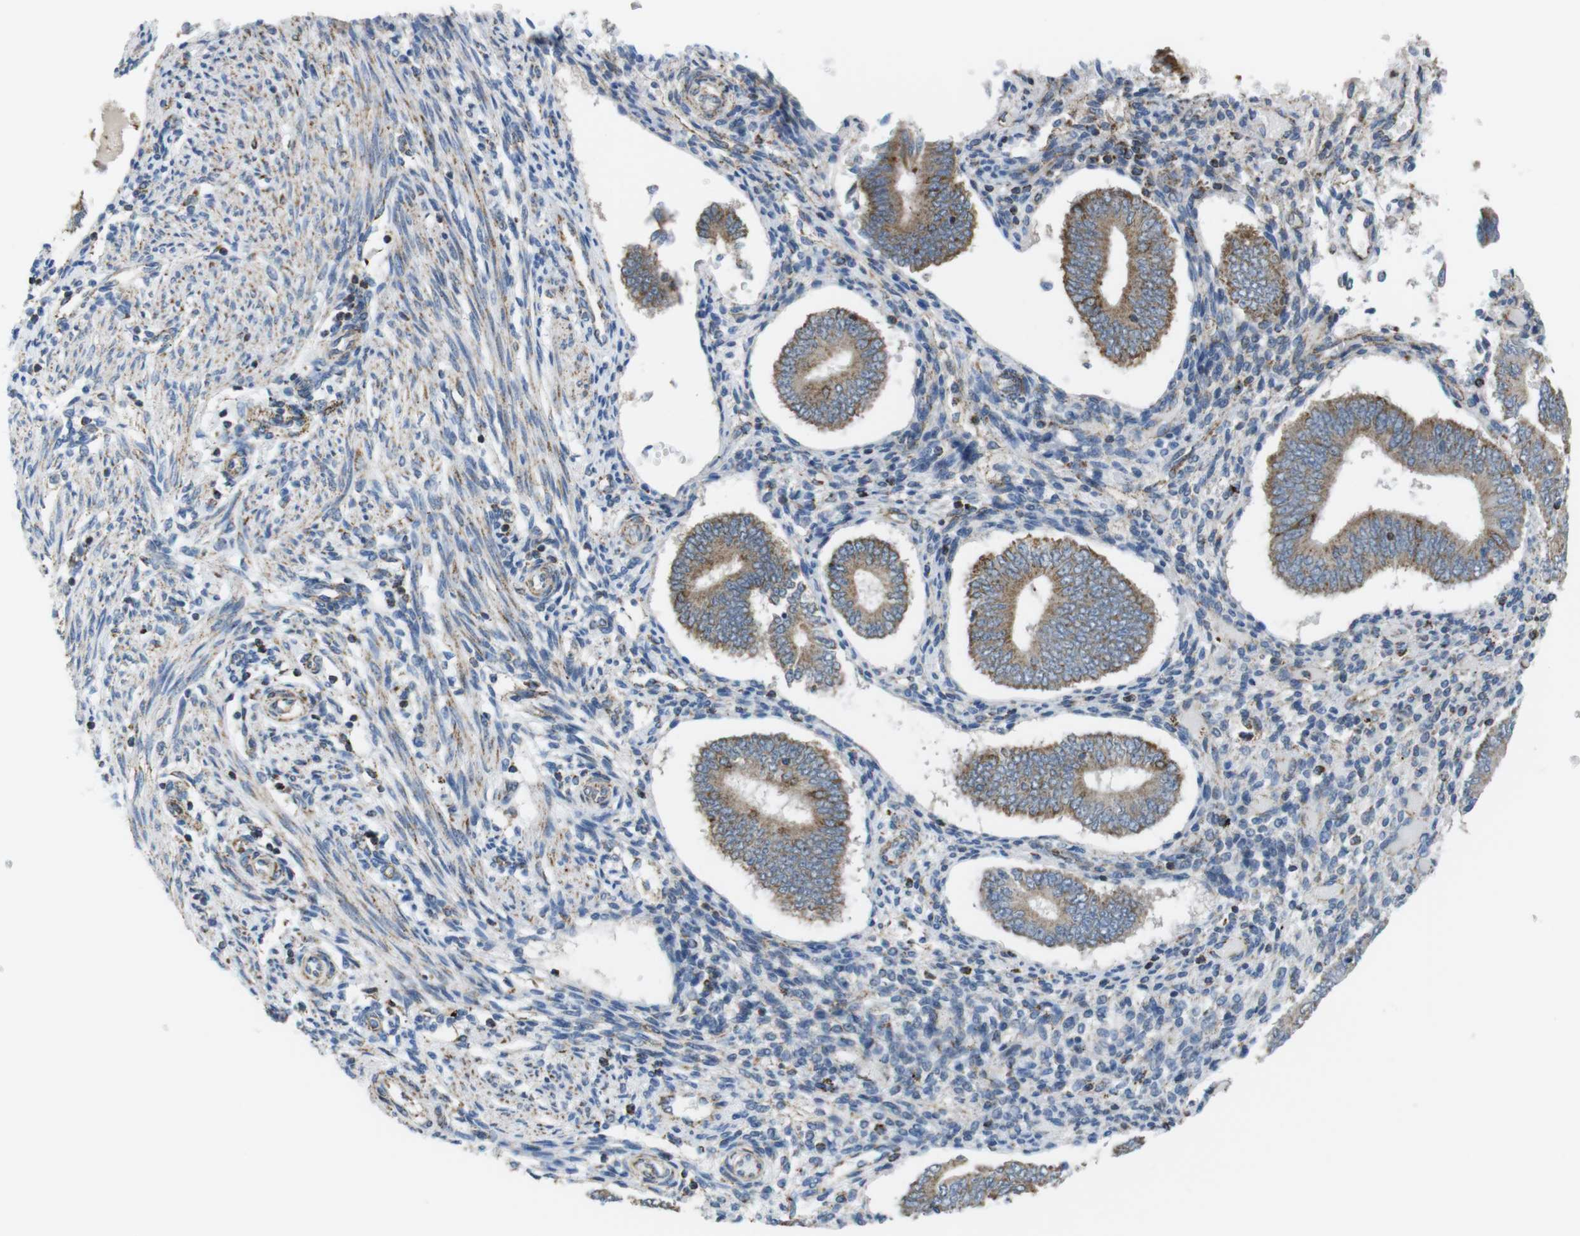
{"staining": {"intensity": "weak", "quantity": "25%-75%", "location": "cytoplasmic/membranous"}, "tissue": "endometrium", "cell_type": "Cells in endometrial stroma", "image_type": "normal", "snomed": [{"axis": "morphology", "description": "Normal tissue, NOS"}, {"axis": "topography", "description": "Endometrium"}], "caption": "Cells in endometrial stroma display low levels of weak cytoplasmic/membranous staining in about 25%-75% of cells in unremarkable human endometrium. (DAB (3,3'-diaminobenzidine) IHC with brightfield microscopy, high magnification).", "gene": "GRIK1", "patient": {"sex": "female", "age": 42}}